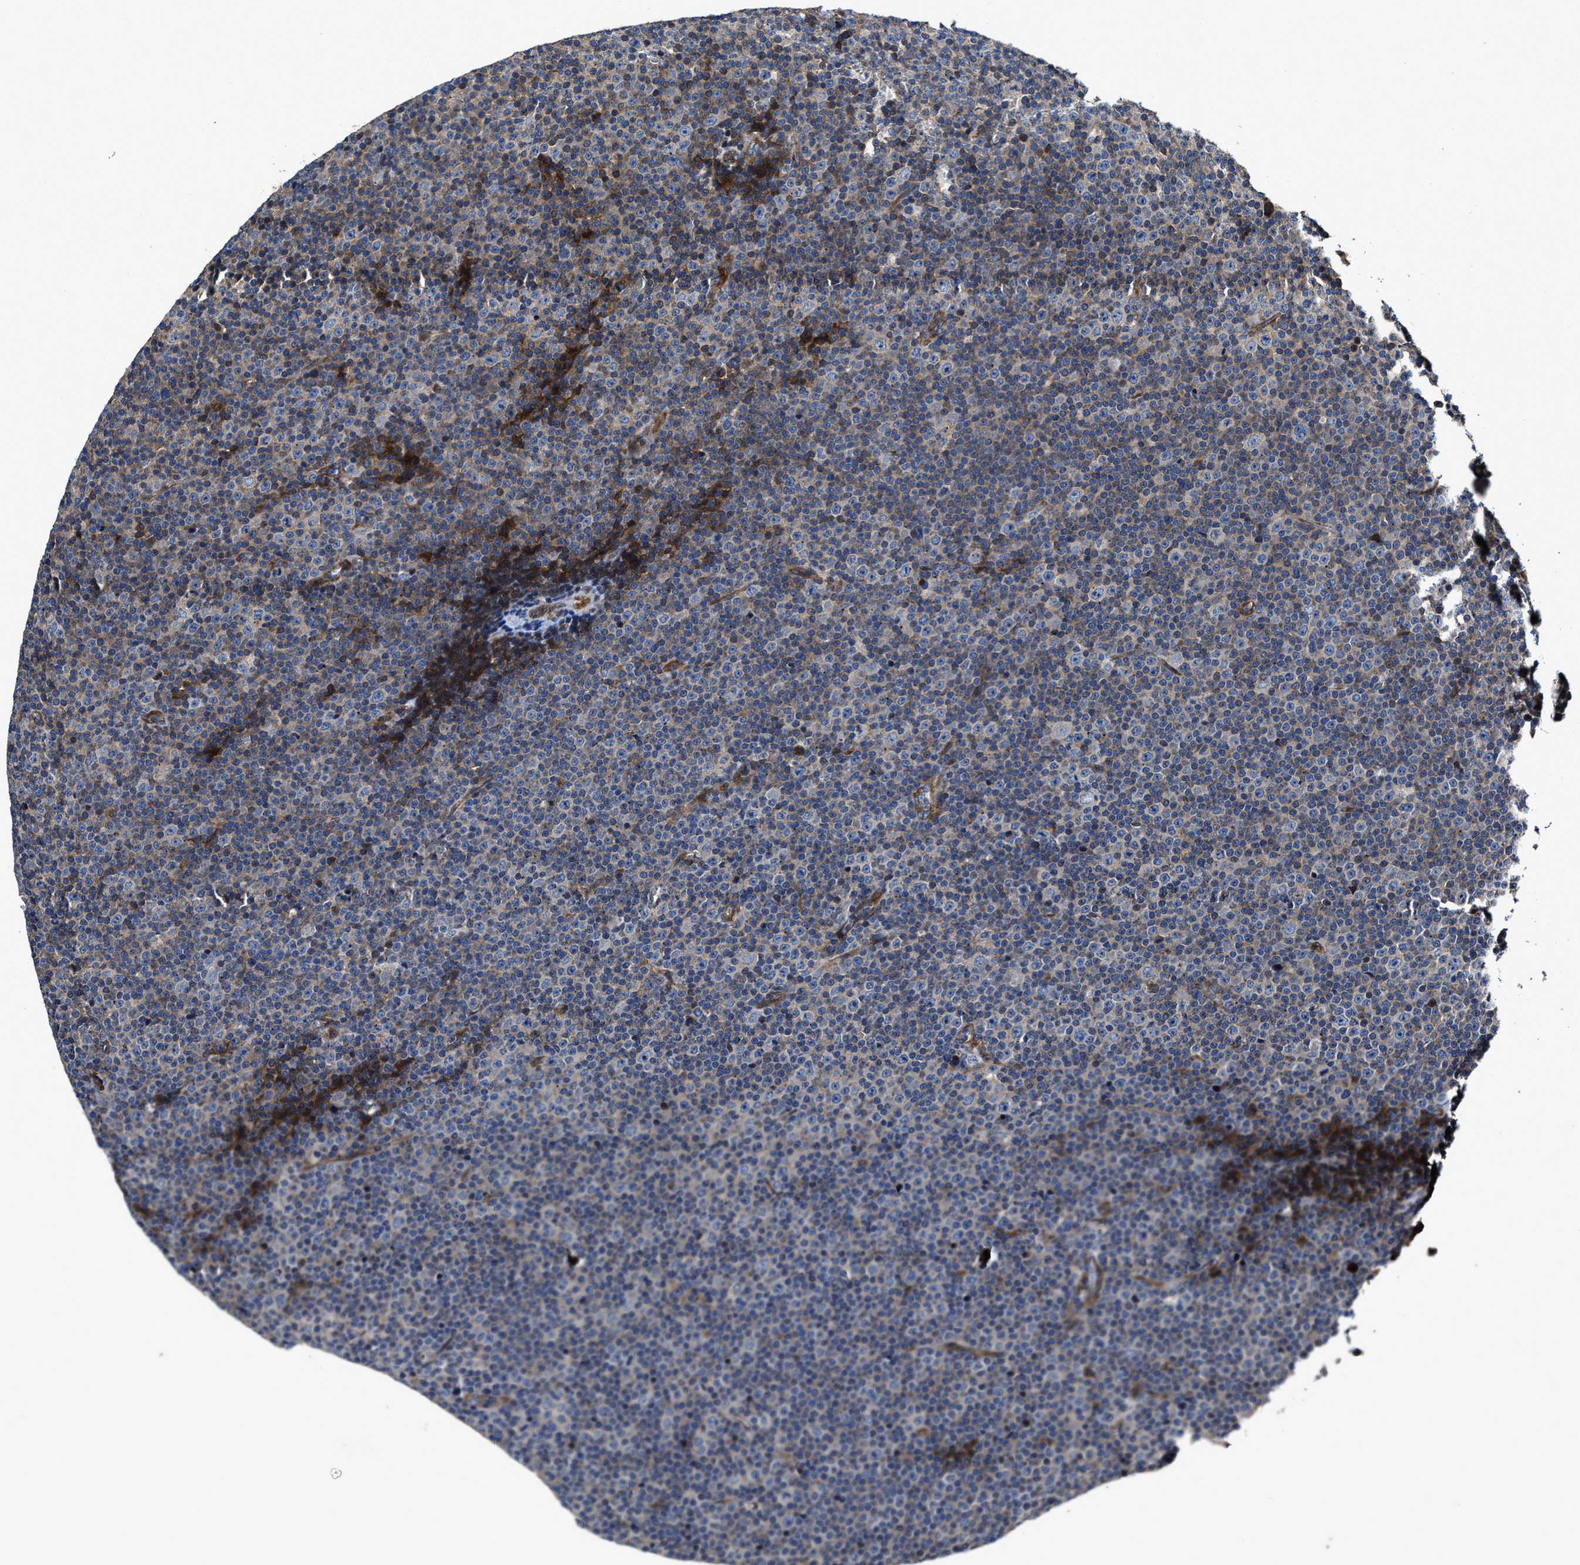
{"staining": {"intensity": "negative", "quantity": "none", "location": "none"}, "tissue": "lymphoma", "cell_type": "Tumor cells", "image_type": "cancer", "snomed": [{"axis": "morphology", "description": "Malignant lymphoma, non-Hodgkin's type, Low grade"}, {"axis": "topography", "description": "Lymph node"}], "caption": "This is a photomicrograph of immunohistochemistry staining of malignant lymphoma, non-Hodgkin's type (low-grade), which shows no staining in tumor cells.", "gene": "PTAR1", "patient": {"sex": "female", "age": 67}}